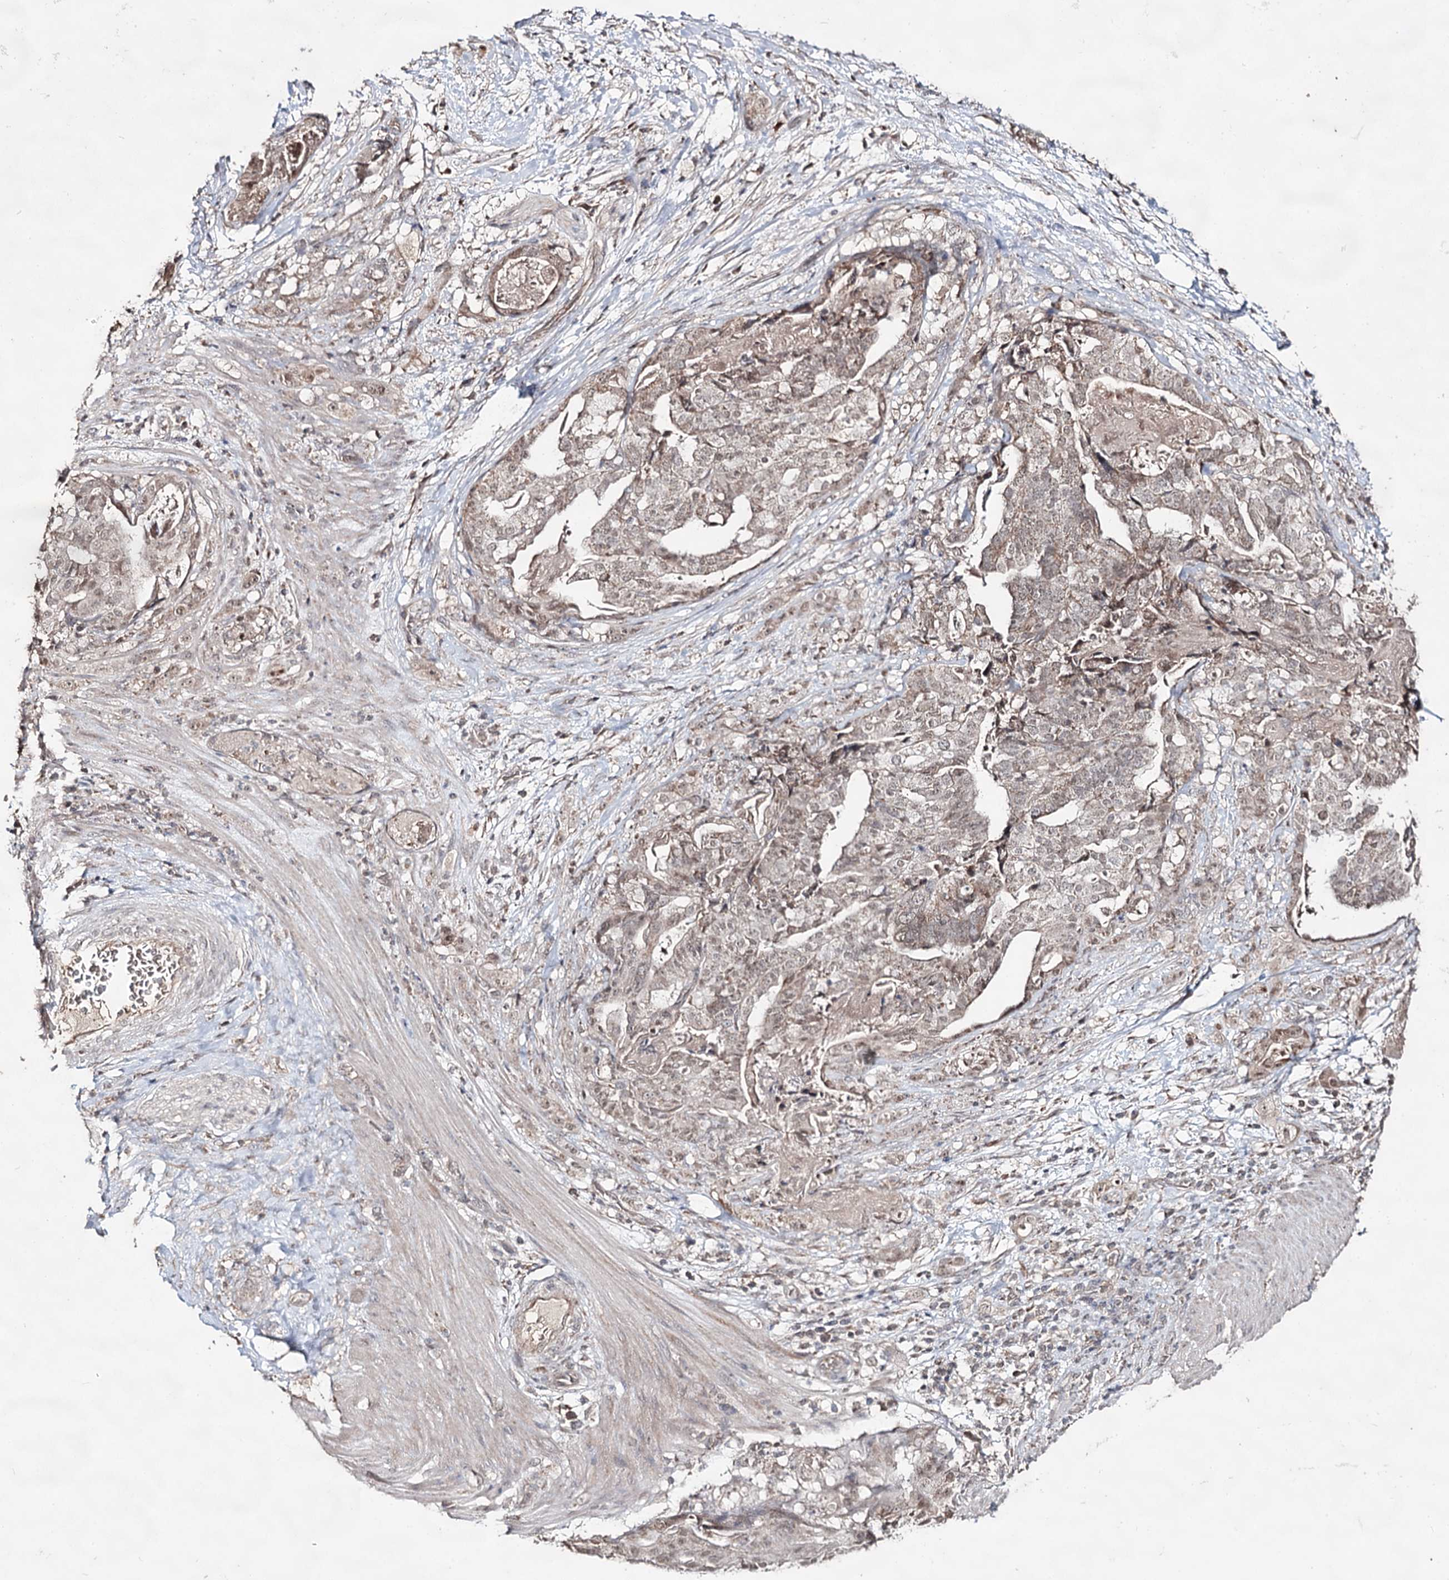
{"staining": {"intensity": "weak", "quantity": ">75%", "location": "cytoplasmic/membranous"}, "tissue": "stomach cancer", "cell_type": "Tumor cells", "image_type": "cancer", "snomed": [{"axis": "morphology", "description": "Adenocarcinoma, NOS"}, {"axis": "topography", "description": "Stomach"}], "caption": "A brown stain shows weak cytoplasmic/membranous positivity of a protein in adenocarcinoma (stomach) tumor cells.", "gene": "ACTR6", "patient": {"sex": "male", "age": 48}}